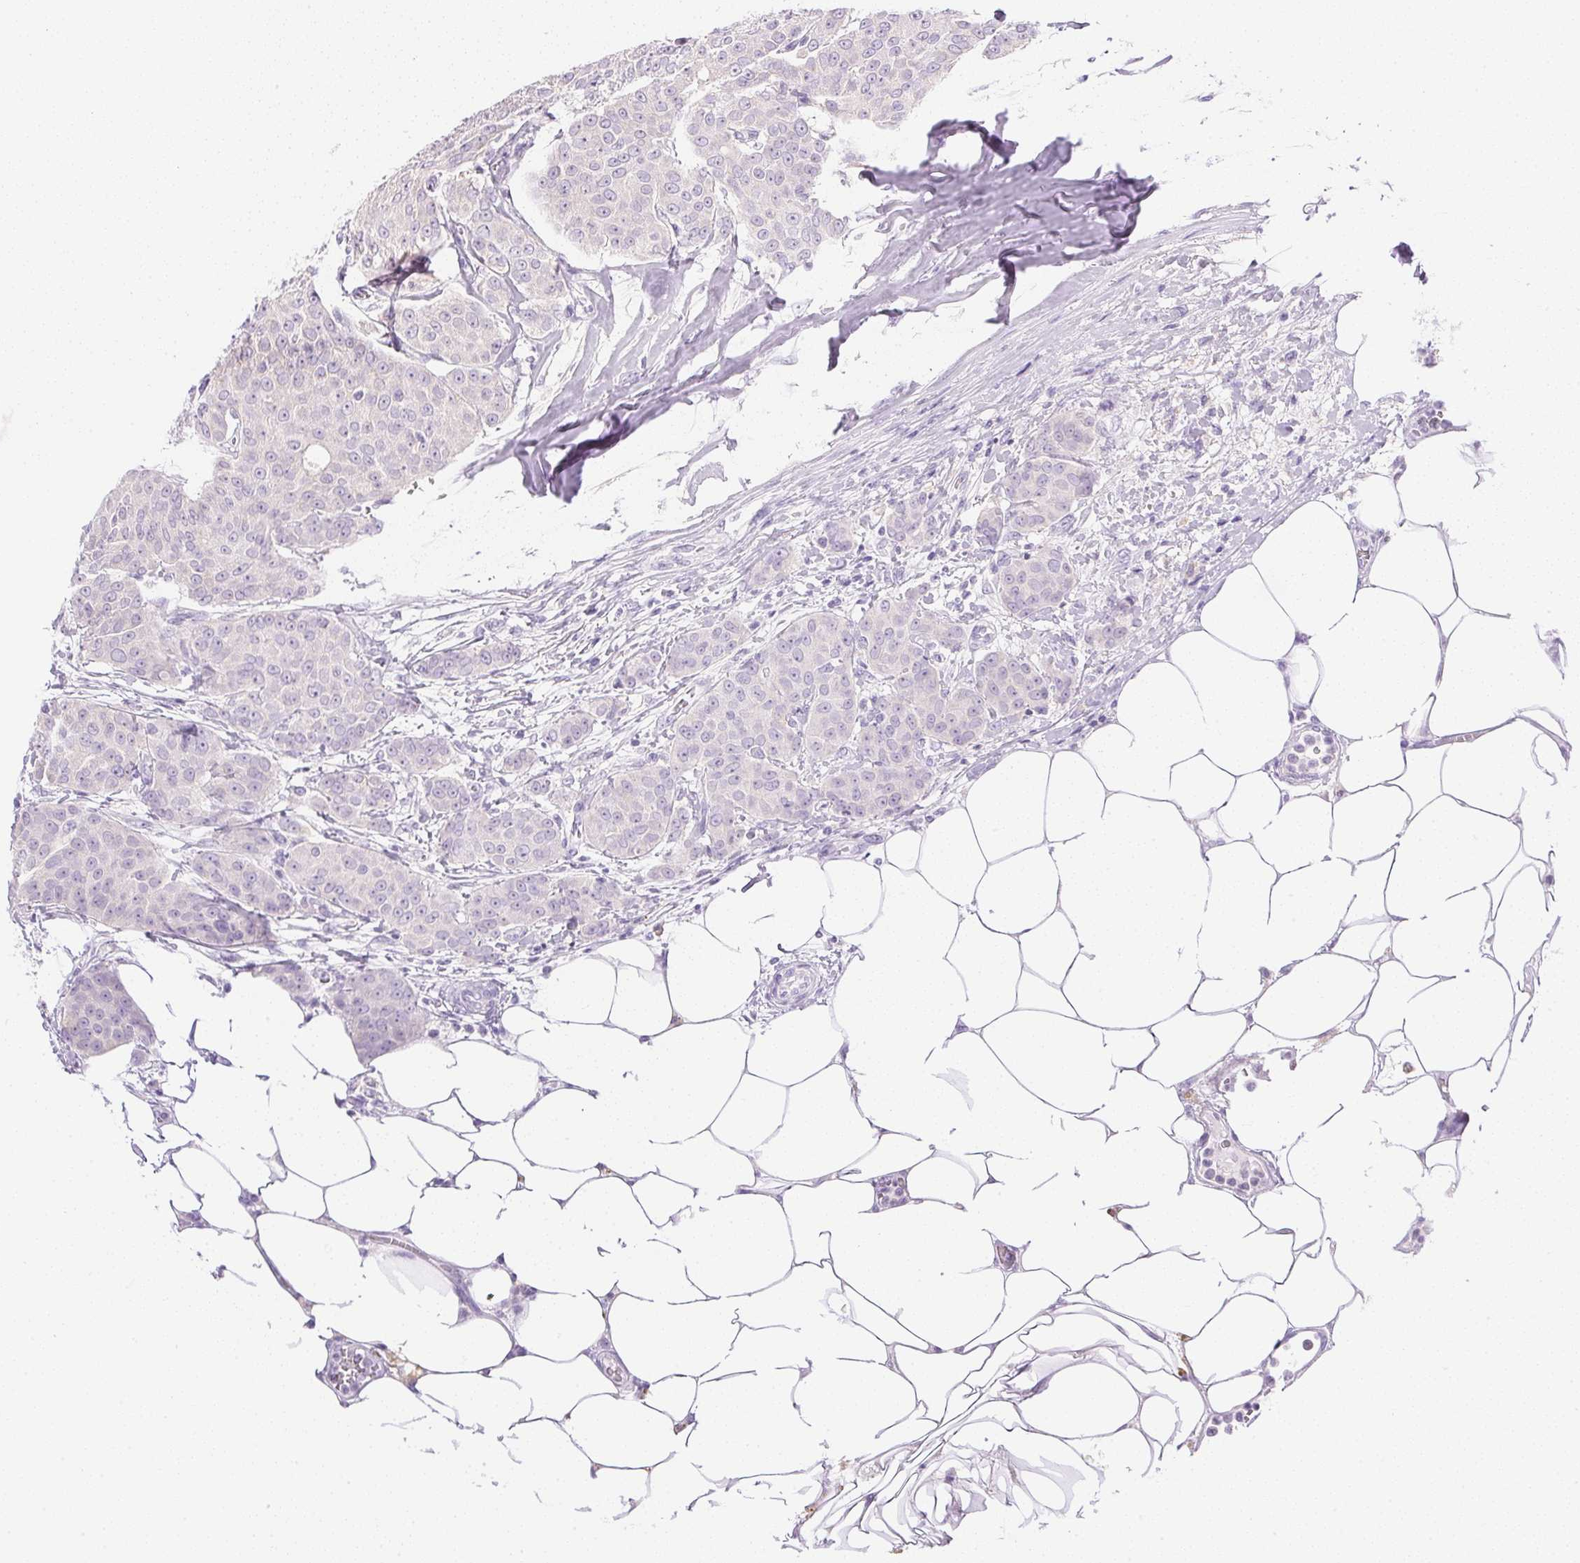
{"staining": {"intensity": "negative", "quantity": "none", "location": "none"}, "tissue": "breast cancer", "cell_type": "Tumor cells", "image_type": "cancer", "snomed": [{"axis": "morphology", "description": "Duct carcinoma"}, {"axis": "topography", "description": "Breast"}], "caption": "Immunohistochemical staining of human breast cancer (invasive ductal carcinoma) reveals no significant expression in tumor cells. (Stains: DAB IHC with hematoxylin counter stain, Microscopy: brightfield microscopy at high magnification).", "gene": "ATP6V1G3", "patient": {"sex": "female", "age": 91}}